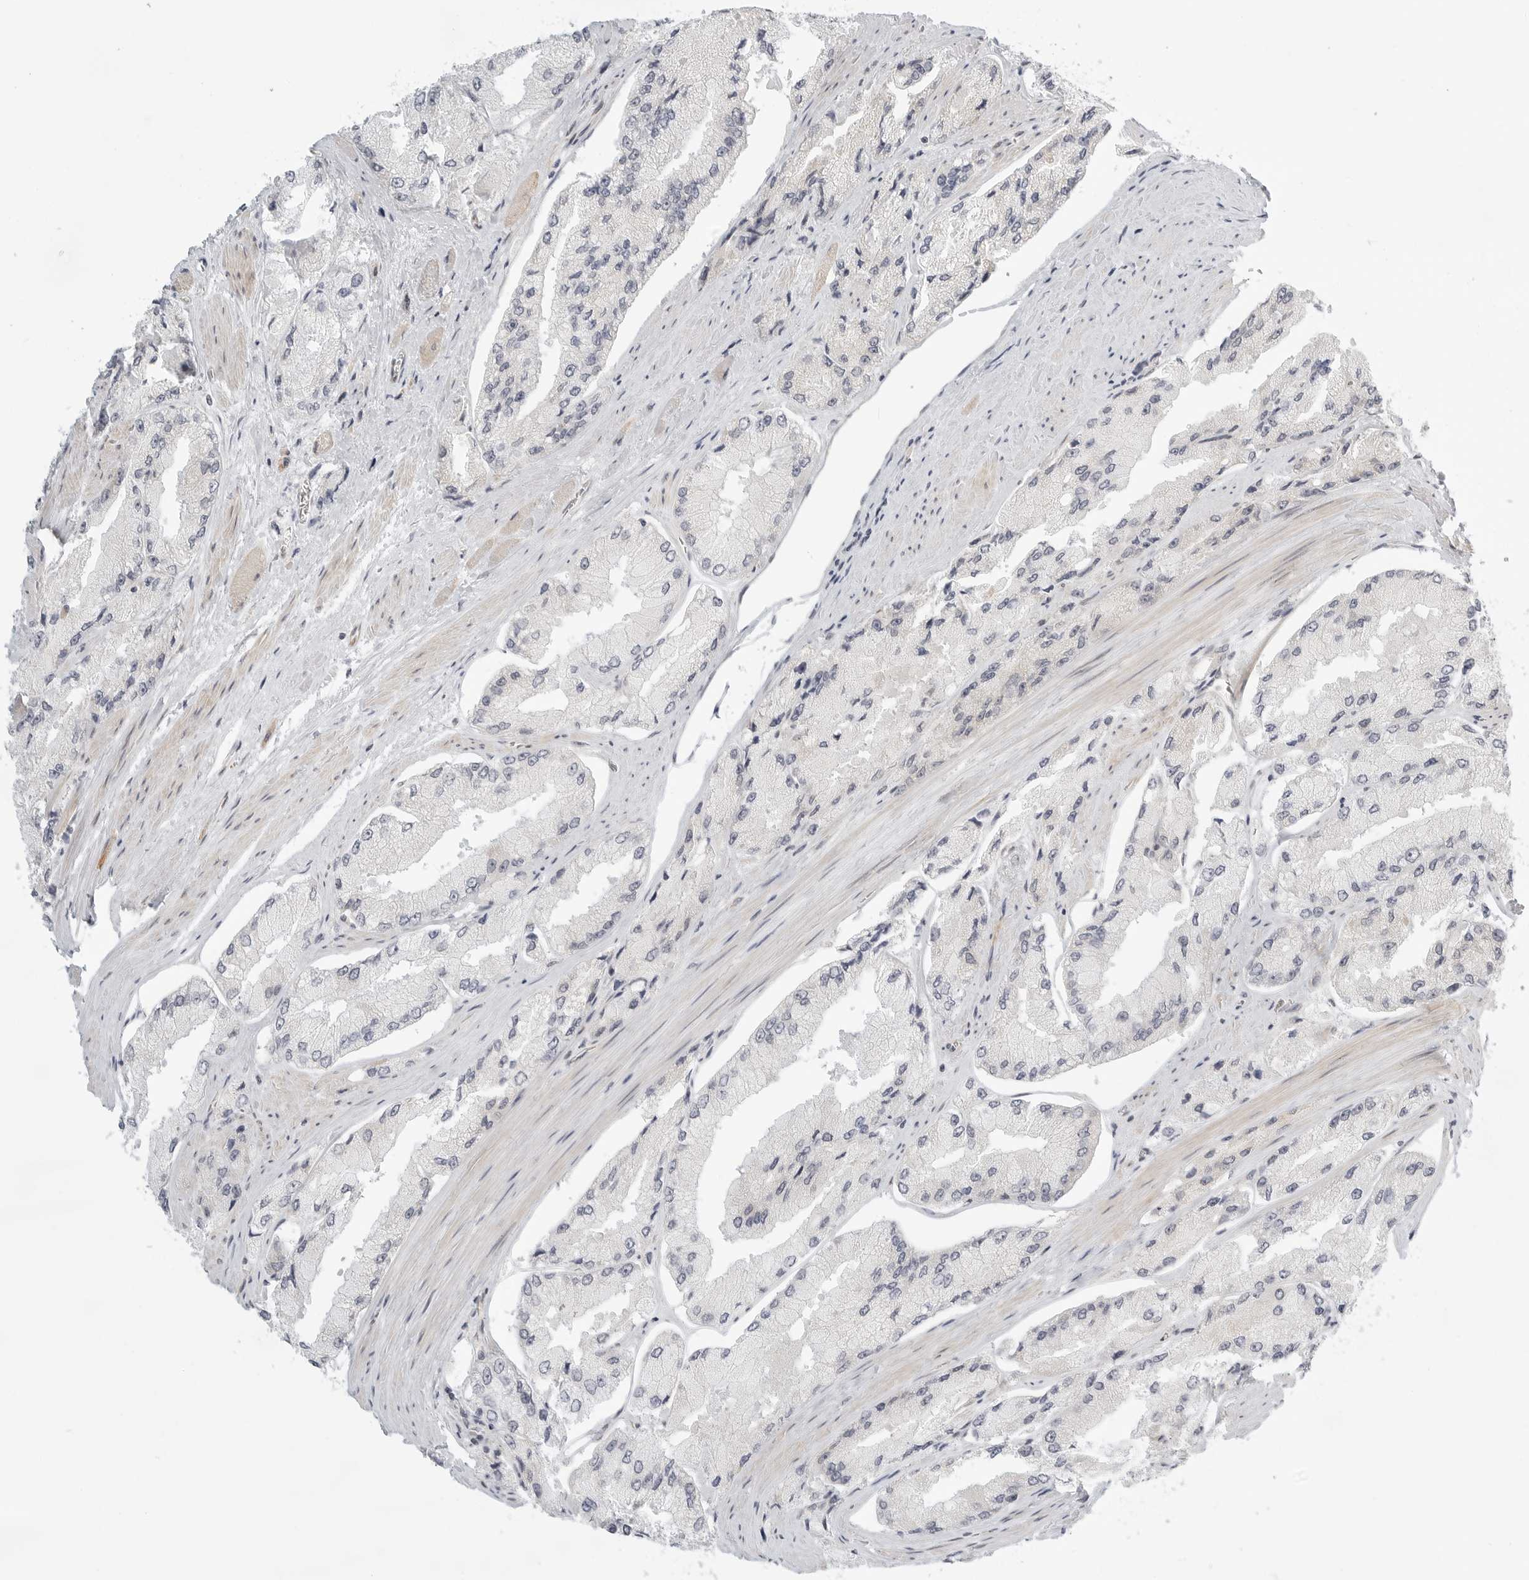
{"staining": {"intensity": "negative", "quantity": "none", "location": "none"}, "tissue": "prostate cancer", "cell_type": "Tumor cells", "image_type": "cancer", "snomed": [{"axis": "morphology", "description": "Adenocarcinoma, High grade"}, {"axis": "topography", "description": "Prostate"}], "caption": "Tumor cells show no significant protein positivity in prostate cancer. (DAB IHC visualized using brightfield microscopy, high magnification).", "gene": "DSCC1", "patient": {"sex": "male", "age": 58}}